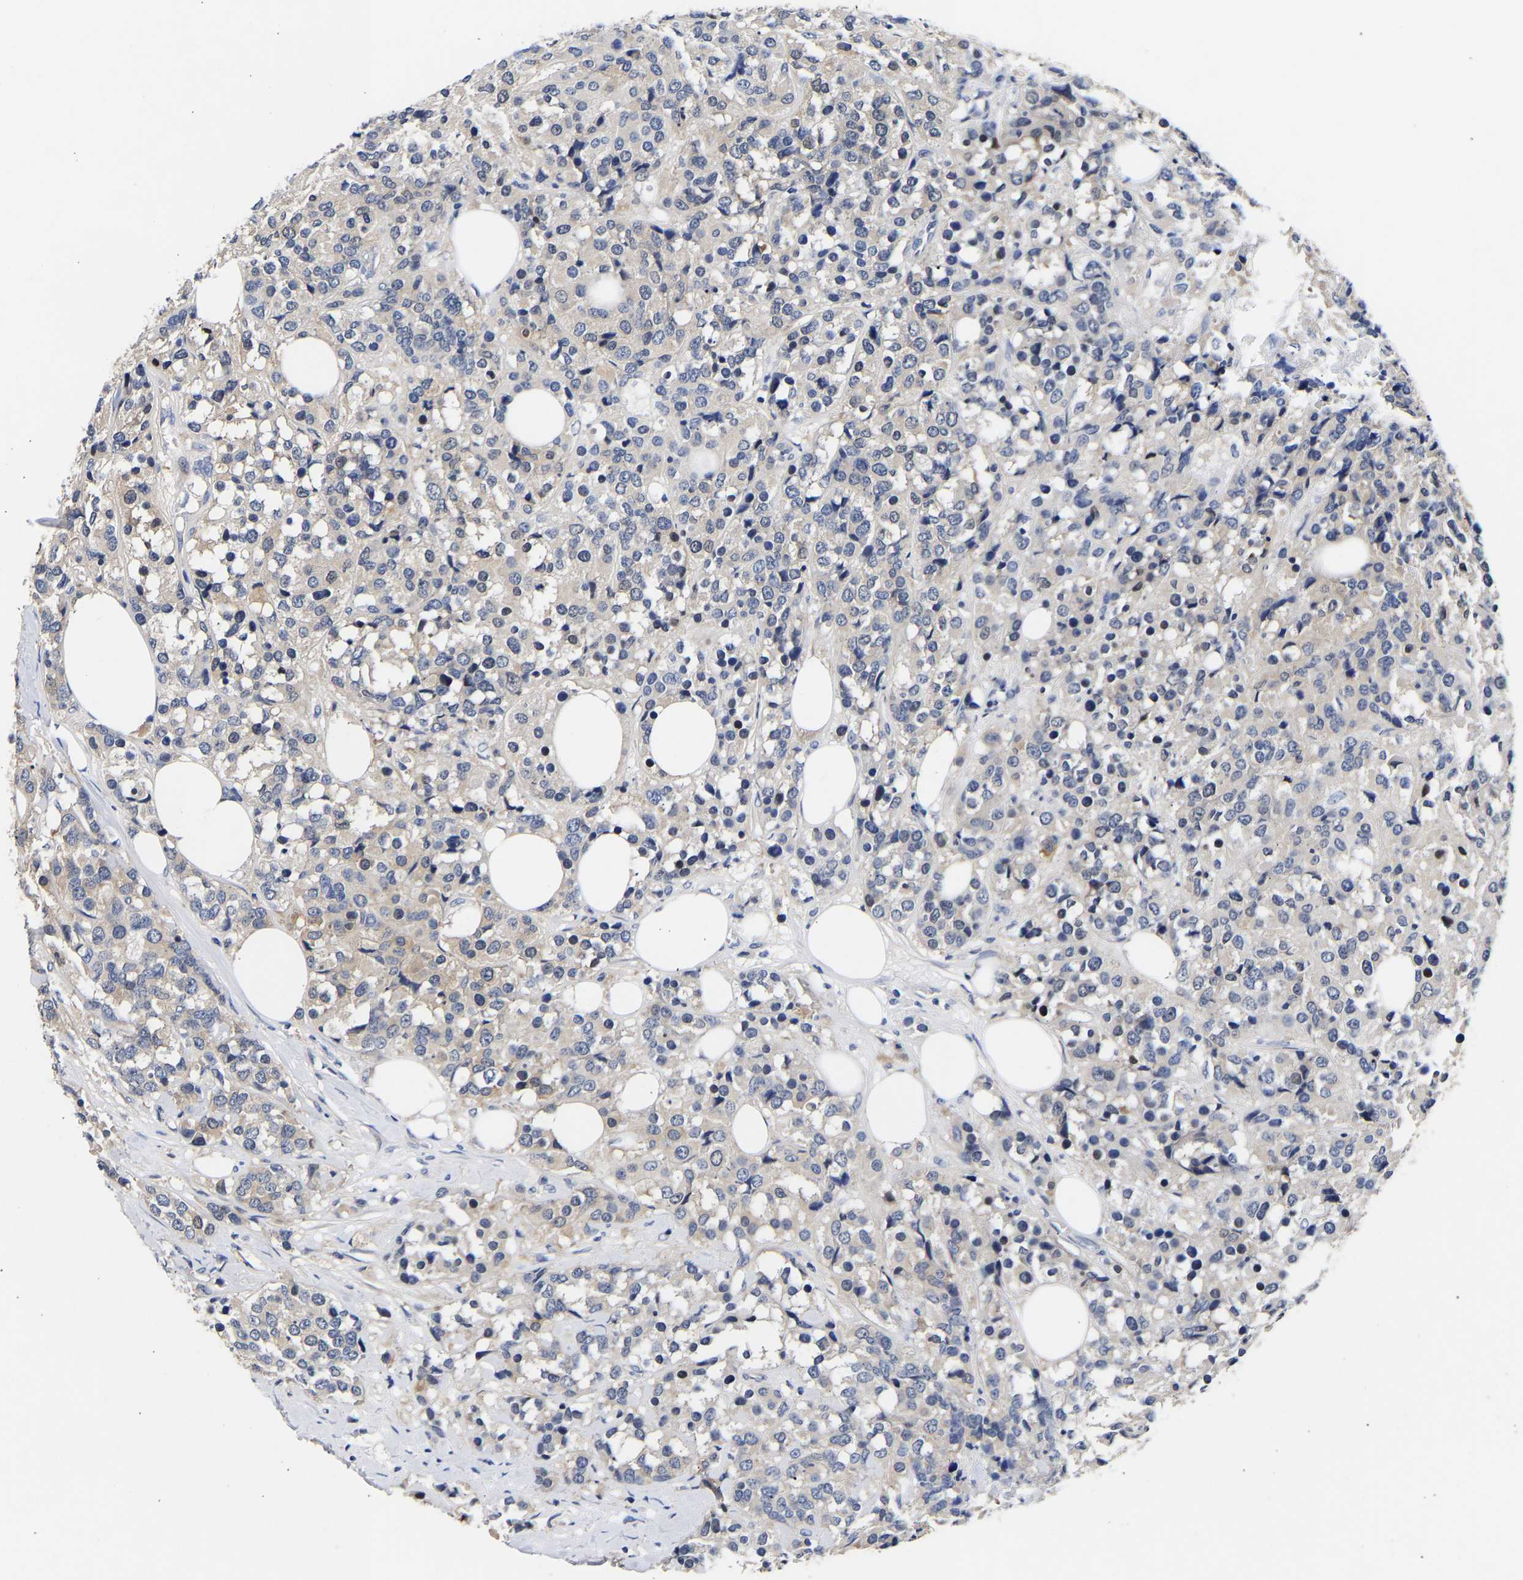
{"staining": {"intensity": "weak", "quantity": "25%-75%", "location": "cytoplasmic/membranous"}, "tissue": "breast cancer", "cell_type": "Tumor cells", "image_type": "cancer", "snomed": [{"axis": "morphology", "description": "Lobular carcinoma"}, {"axis": "topography", "description": "Breast"}], "caption": "Immunohistochemical staining of human breast cancer demonstrates low levels of weak cytoplasmic/membranous staining in about 25%-75% of tumor cells.", "gene": "CCDC6", "patient": {"sex": "female", "age": 59}}